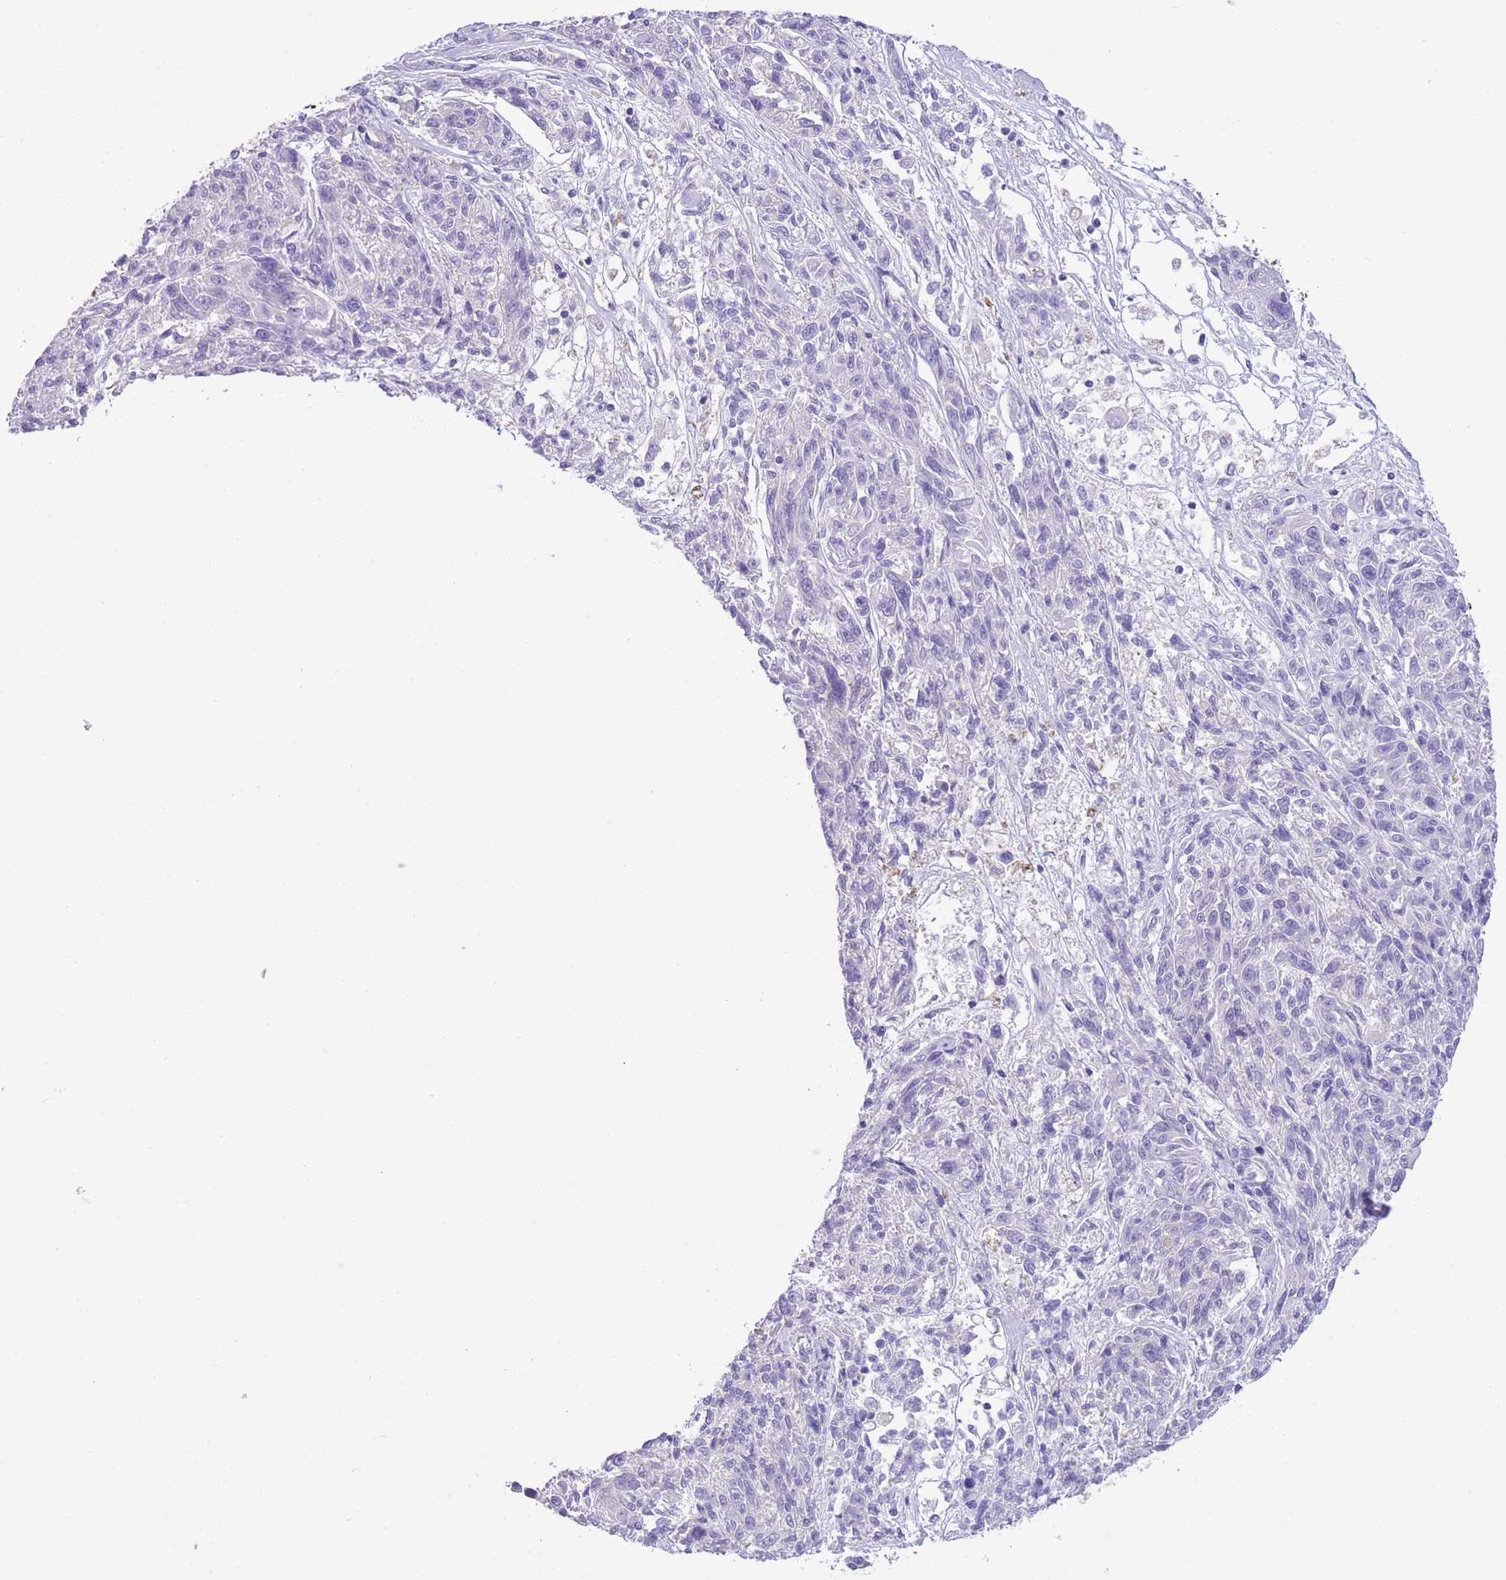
{"staining": {"intensity": "negative", "quantity": "none", "location": "none"}, "tissue": "melanoma", "cell_type": "Tumor cells", "image_type": "cancer", "snomed": [{"axis": "morphology", "description": "Malignant melanoma, NOS"}, {"axis": "topography", "description": "Skin"}], "caption": "Immunohistochemical staining of malignant melanoma reveals no significant staining in tumor cells.", "gene": "RHOU", "patient": {"sex": "male", "age": 53}}